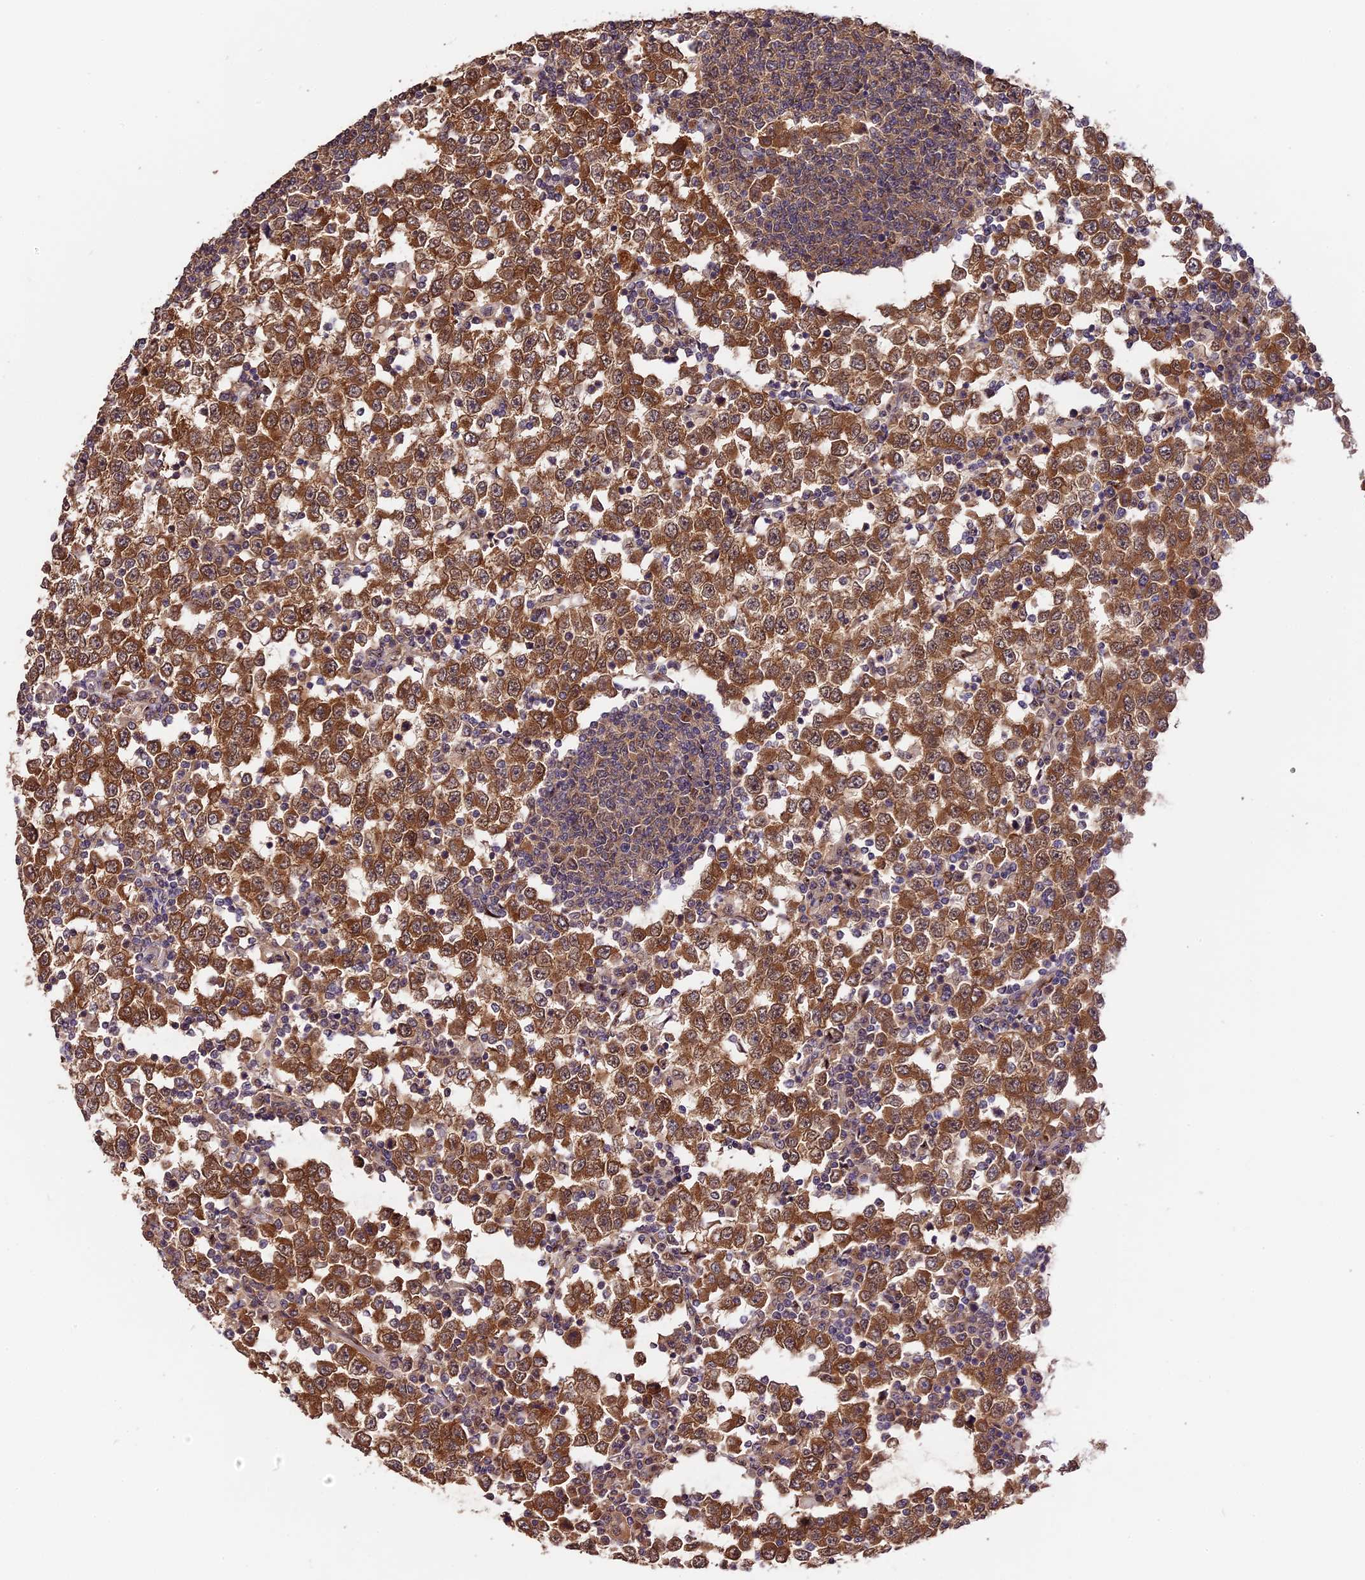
{"staining": {"intensity": "strong", "quantity": ">75%", "location": "cytoplasmic/membranous"}, "tissue": "testis cancer", "cell_type": "Tumor cells", "image_type": "cancer", "snomed": [{"axis": "morphology", "description": "Seminoma, NOS"}, {"axis": "topography", "description": "Testis"}], "caption": "DAB immunohistochemical staining of testis cancer reveals strong cytoplasmic/membranous protein staining in about >75% of tumor cells.", "gene": "TRMT1", "patient": {"sex": "male", "age": 65}}